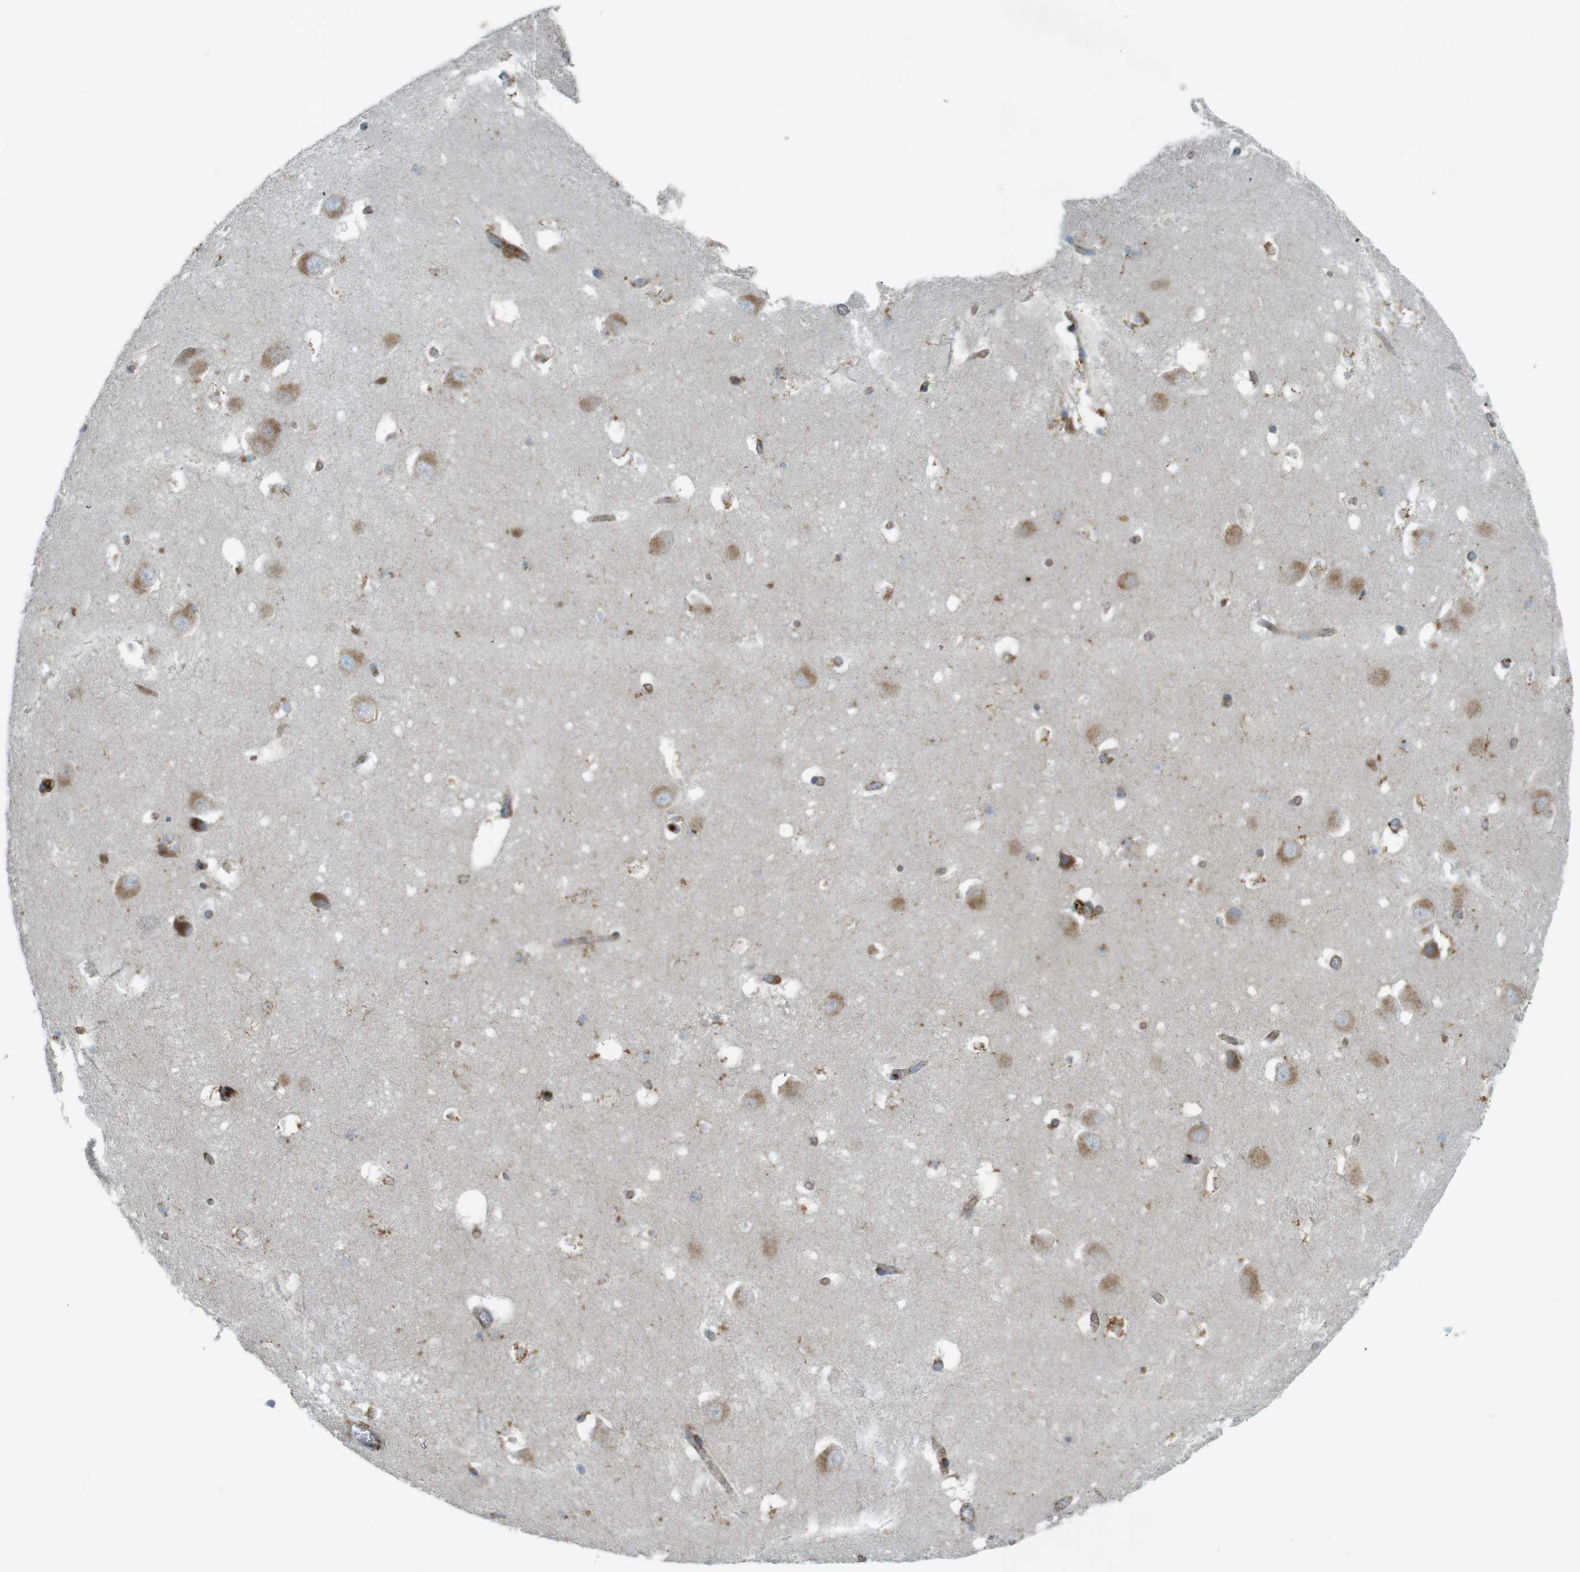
{"staining": {"intensity": "moderate", "quantity": ">75%", "location": "cytoplasmic/membranous"}, "tissue": "hippocampus", "cell_type": "Glial cells", "image_type": "normal", "snomed": [{"axis": "morphology", "description": "Normal tissue, NOS"}, {"axis": "topography", "description": "Hippocampus"}], "caption": "Immunohistochemistry (IHC) (DAB (3,3'-diaminobenzidine)) staining of benign human hippocampus exhibits moderate cytoplasmic/membranous protein staining in approximately >75% of glial cells.", "gene": "LAMP1", "patient": {"sex": "male", "age": 45}}